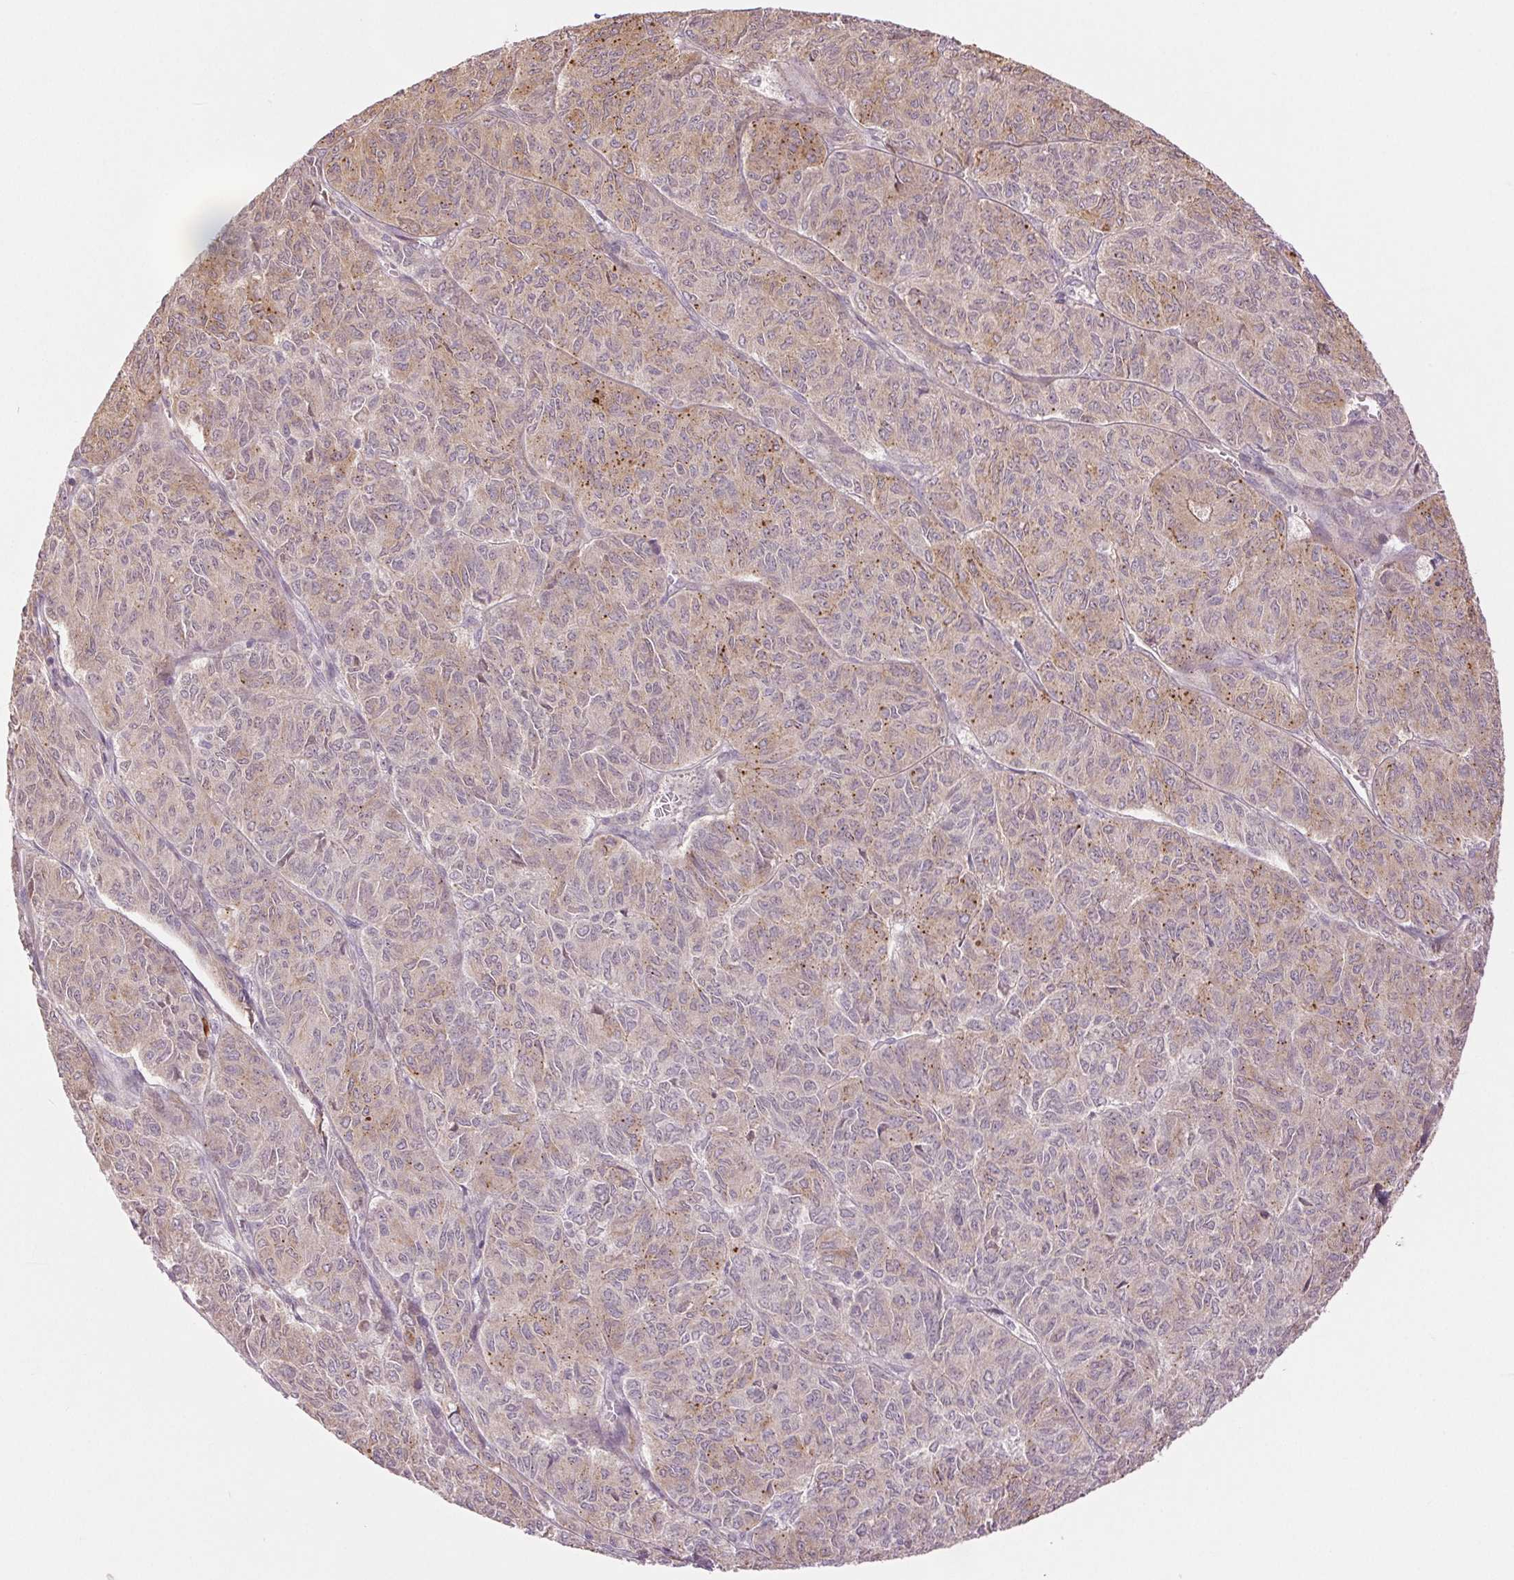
{"staining": {"intensity": "weak", "quantity": "25%-75%", "location": "cytoplasmic/membranous"}, "tissue": "ovarian cancer", "cell_type": "Tumor cells", "image_type": "cancer", "snomed": [{"axis": "morphology", "description": "Carcinoma, endometroid"}, {"axis": "topography", "description": "Ovary"}], "caption": "Immunohistochemical staining of human endometroid carcinoma (ovarian) demonstrates weak cytoplasmic/membranous protein staining in about 25%-75% of tumor cells.", "gene": "METTL17", "patient": {"sex": "female", "age": 80}}